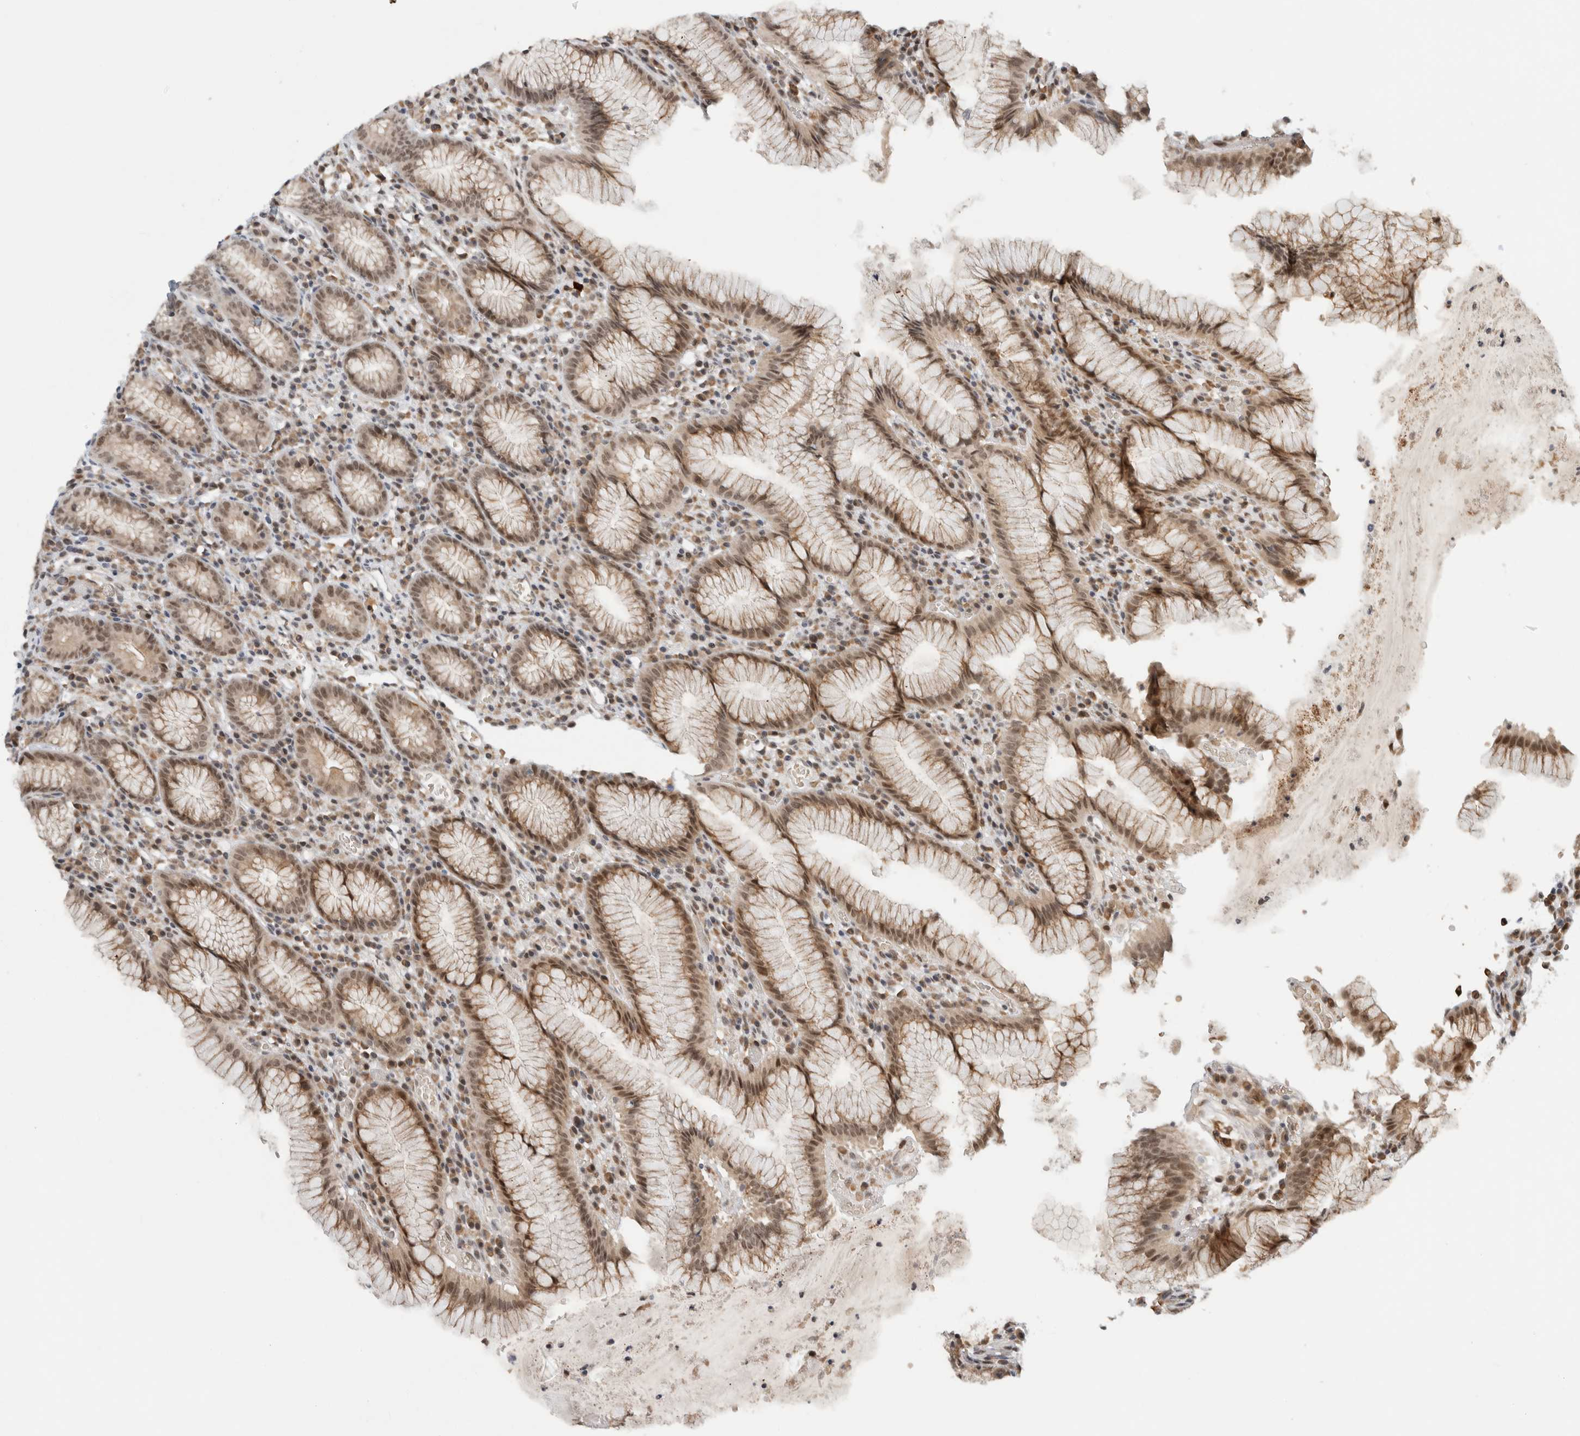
{"staining": {"intensity": "moderate", "quantity": ">75%", "location": "cytoplasmic/membranous,nuclear"}, "tissue": "stomach", "cell_type": "Glandular cells", "image_type": "normal", "snomed": [{"axis": "morphology", "description": "Normal tissue, NOS"}, {"axis": "topography", "description": "Stomach"}], "caption": "Human stomach stained with a brown dye reveals moderate cytoplasmic/membranous,nuclear positive expression in approximately >75% of glandular cells.", "gene": "NCAPG2", "patient": {"sex": "male", "age": 55}}